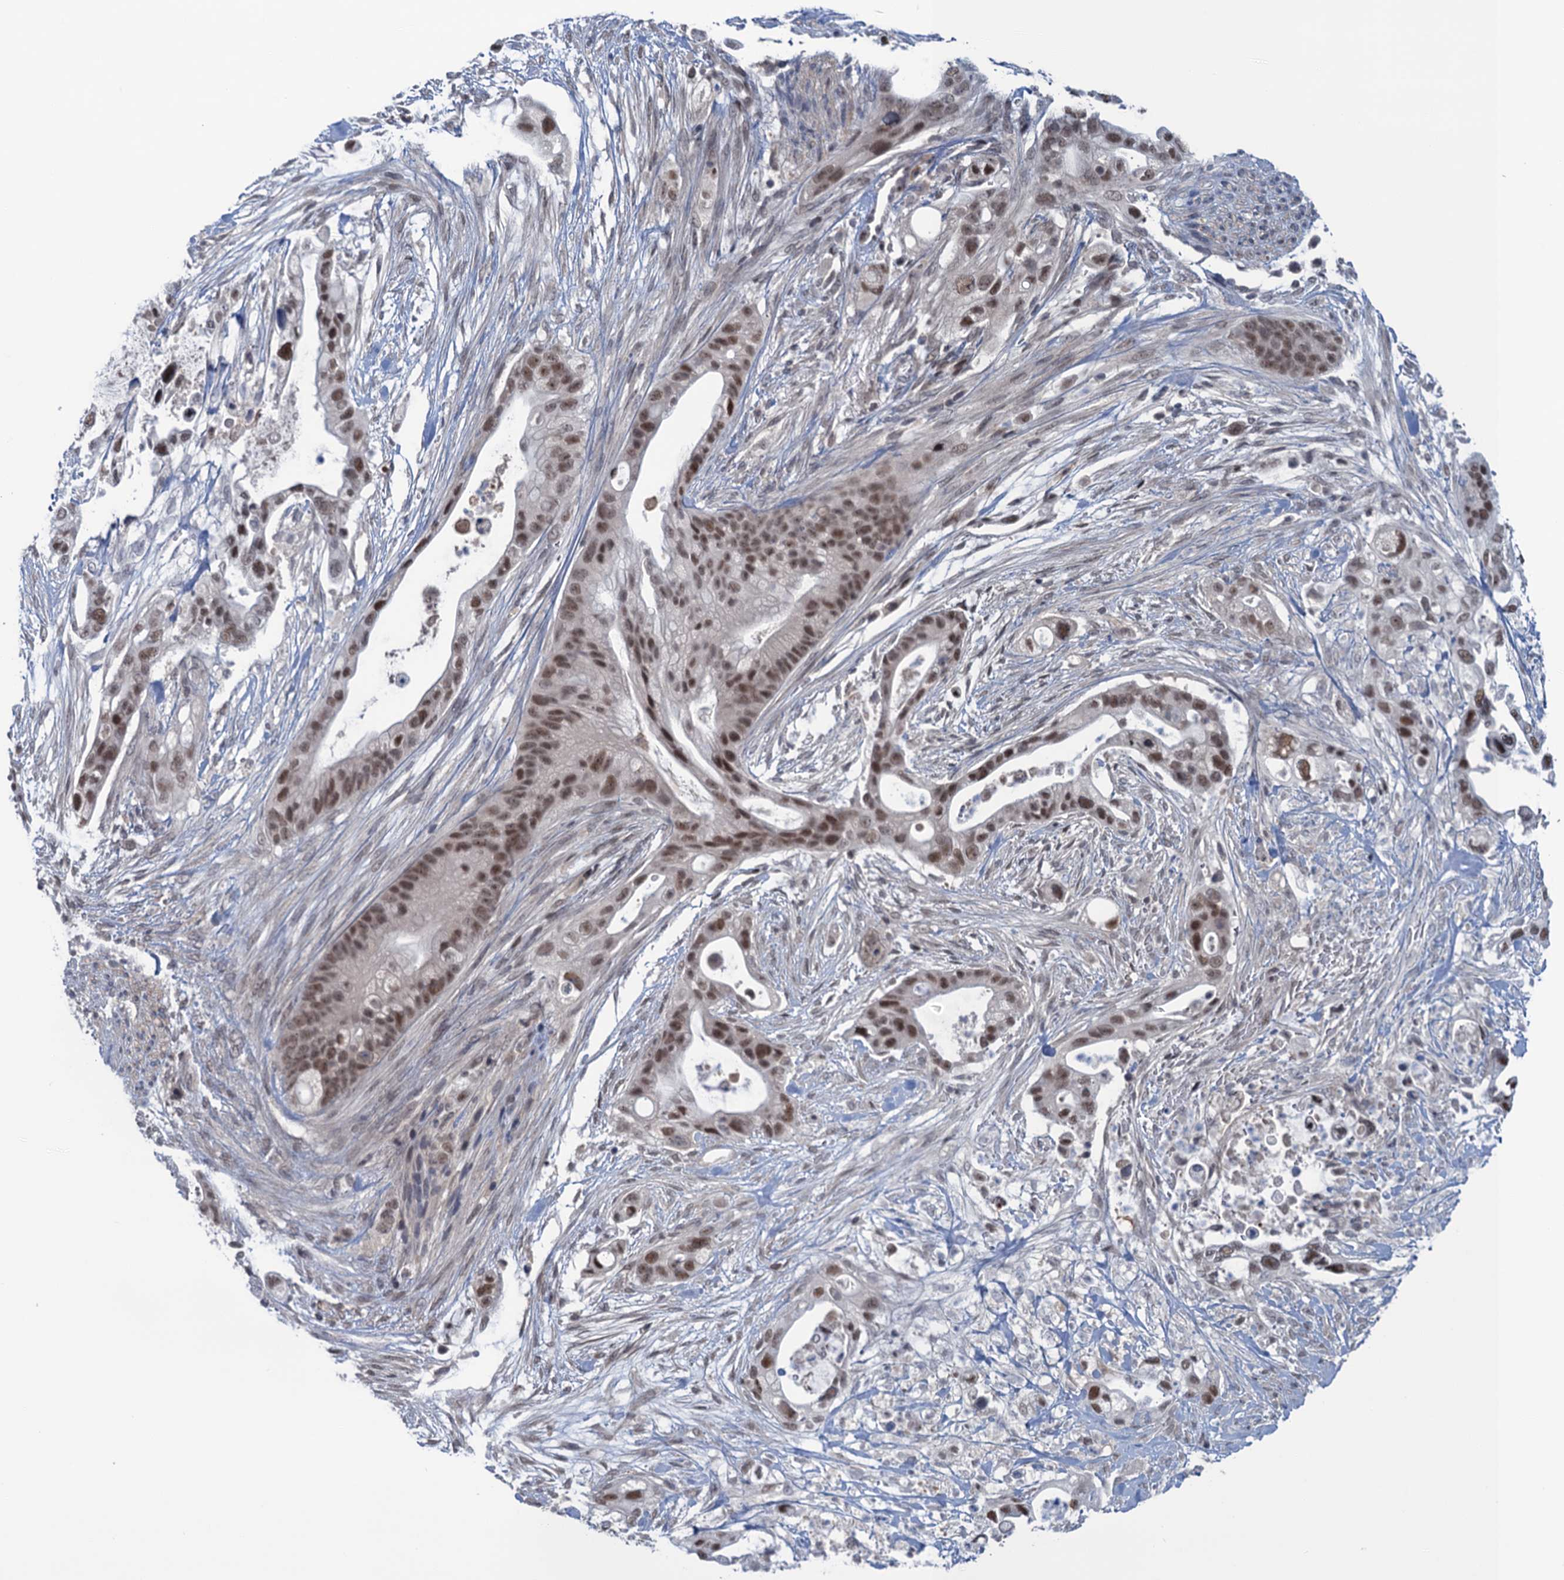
{"staining": {"intensity": "moderate", "quantity": ">75%", "location": "nuclear"}, "tissue": "pancreatic cancer", "cell_type": "Tumor cells", "image_type": "cancer", "snomed": [{"axis": "morphology", "description": "Adenocarcinoma, NOS"}, {"axis": "topography", "description": "Pancreas"}], "caption": "Human adenocarcinoma (pancreatic) stained with a protein marker demonstrates moderate staining in tumor cells.", "gene": "SAE1", "patient": {"sex": "male", "age": 53}}